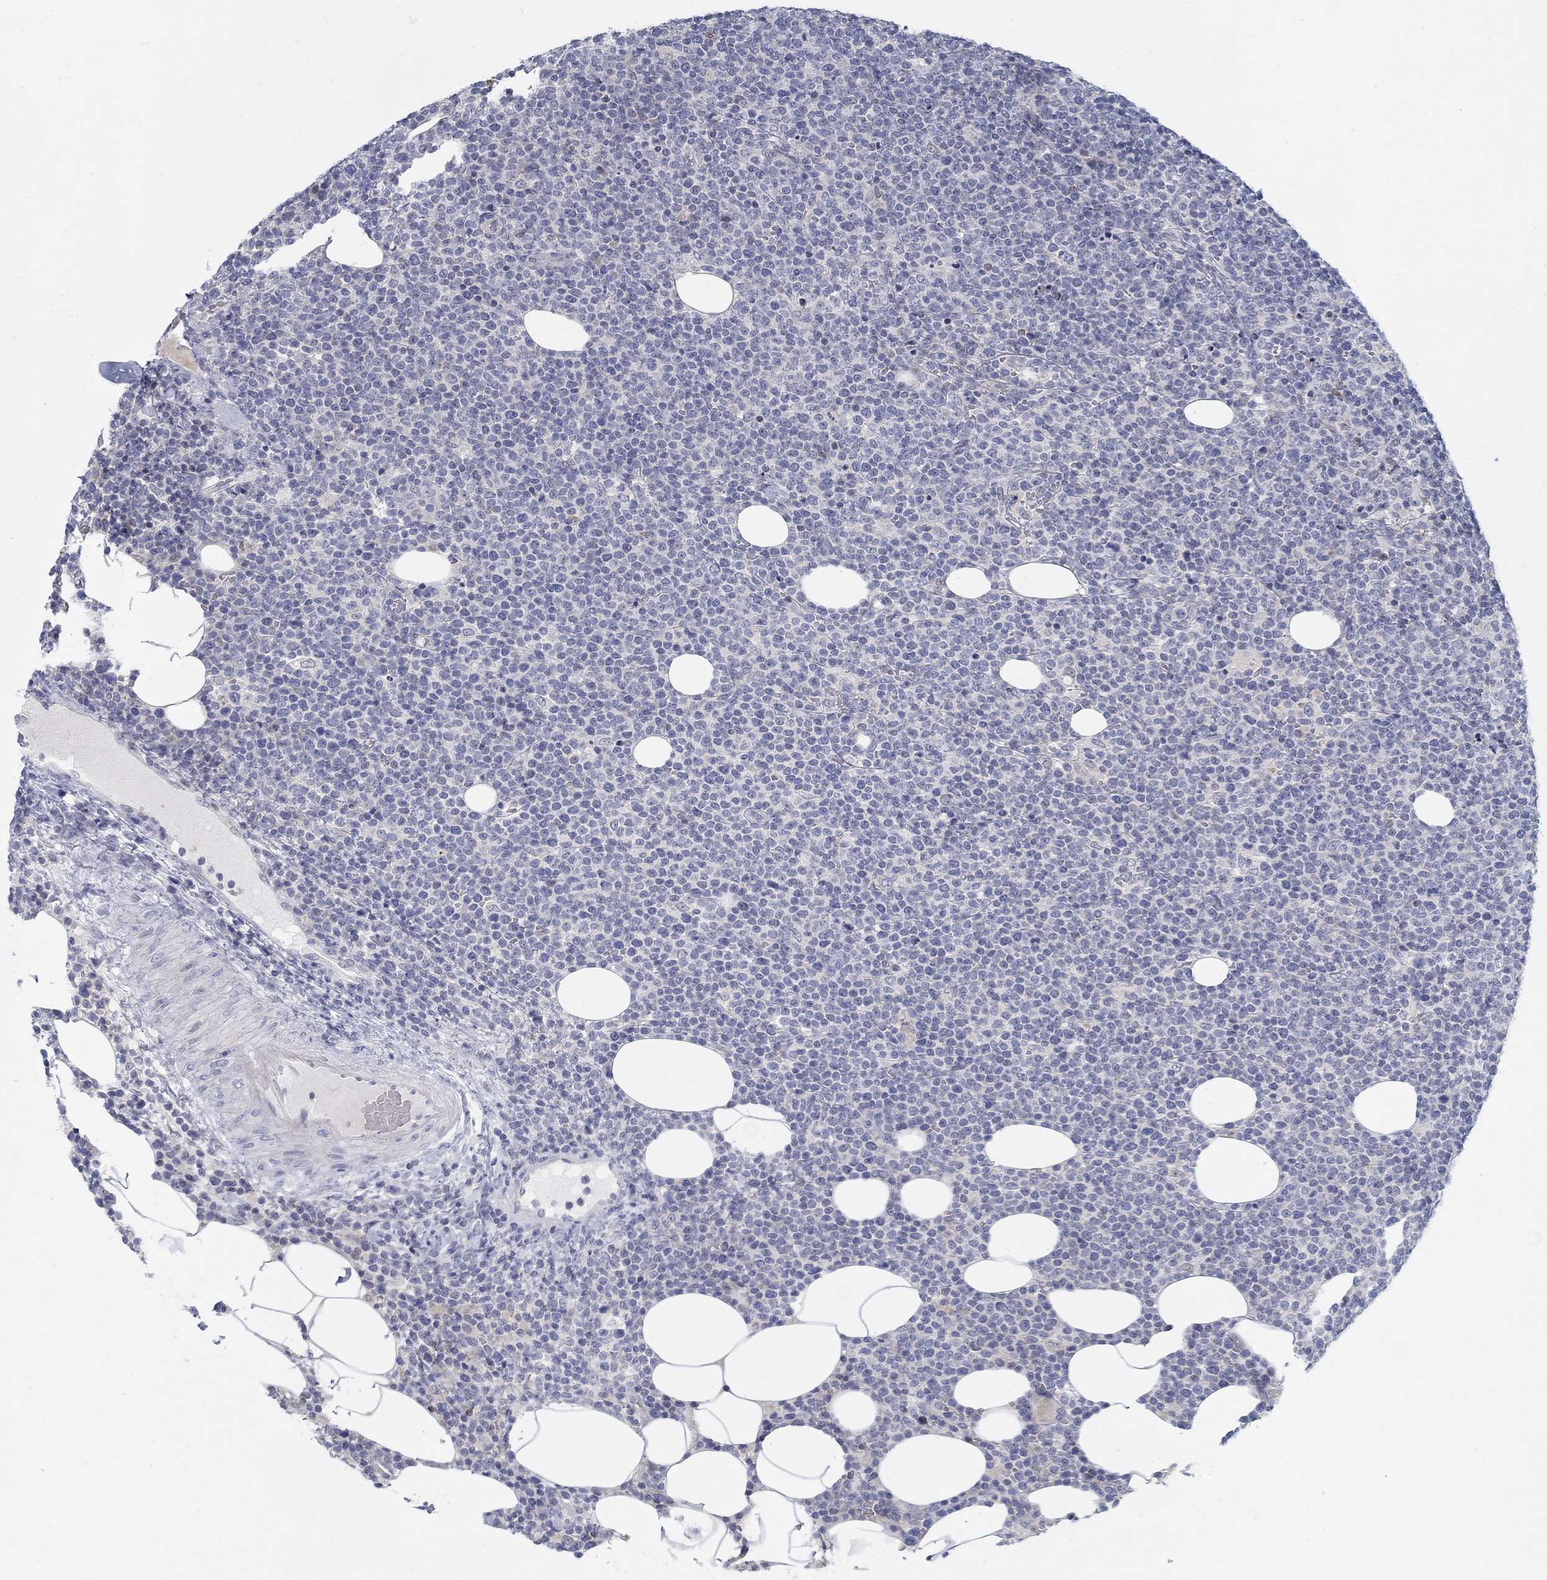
{"staining": {"intensity": "negative", "quantity": "none", "location": "none"}, "tissue": "lymphoma", "cell_type": "Tumor cells", "image_type": "cancer", "snomed": [{"axis": "morphology", "description": "Malignant lymphoma, non-Hodgkin's type, High grade"}, {"axis": "topography", "description": "Lymph node"}], "caption": "The photomicrograph exhibits no staining of tumor cells in lymphoma.", "gene": "ANO7", "patient": {"sex": "male", "age": 61}}